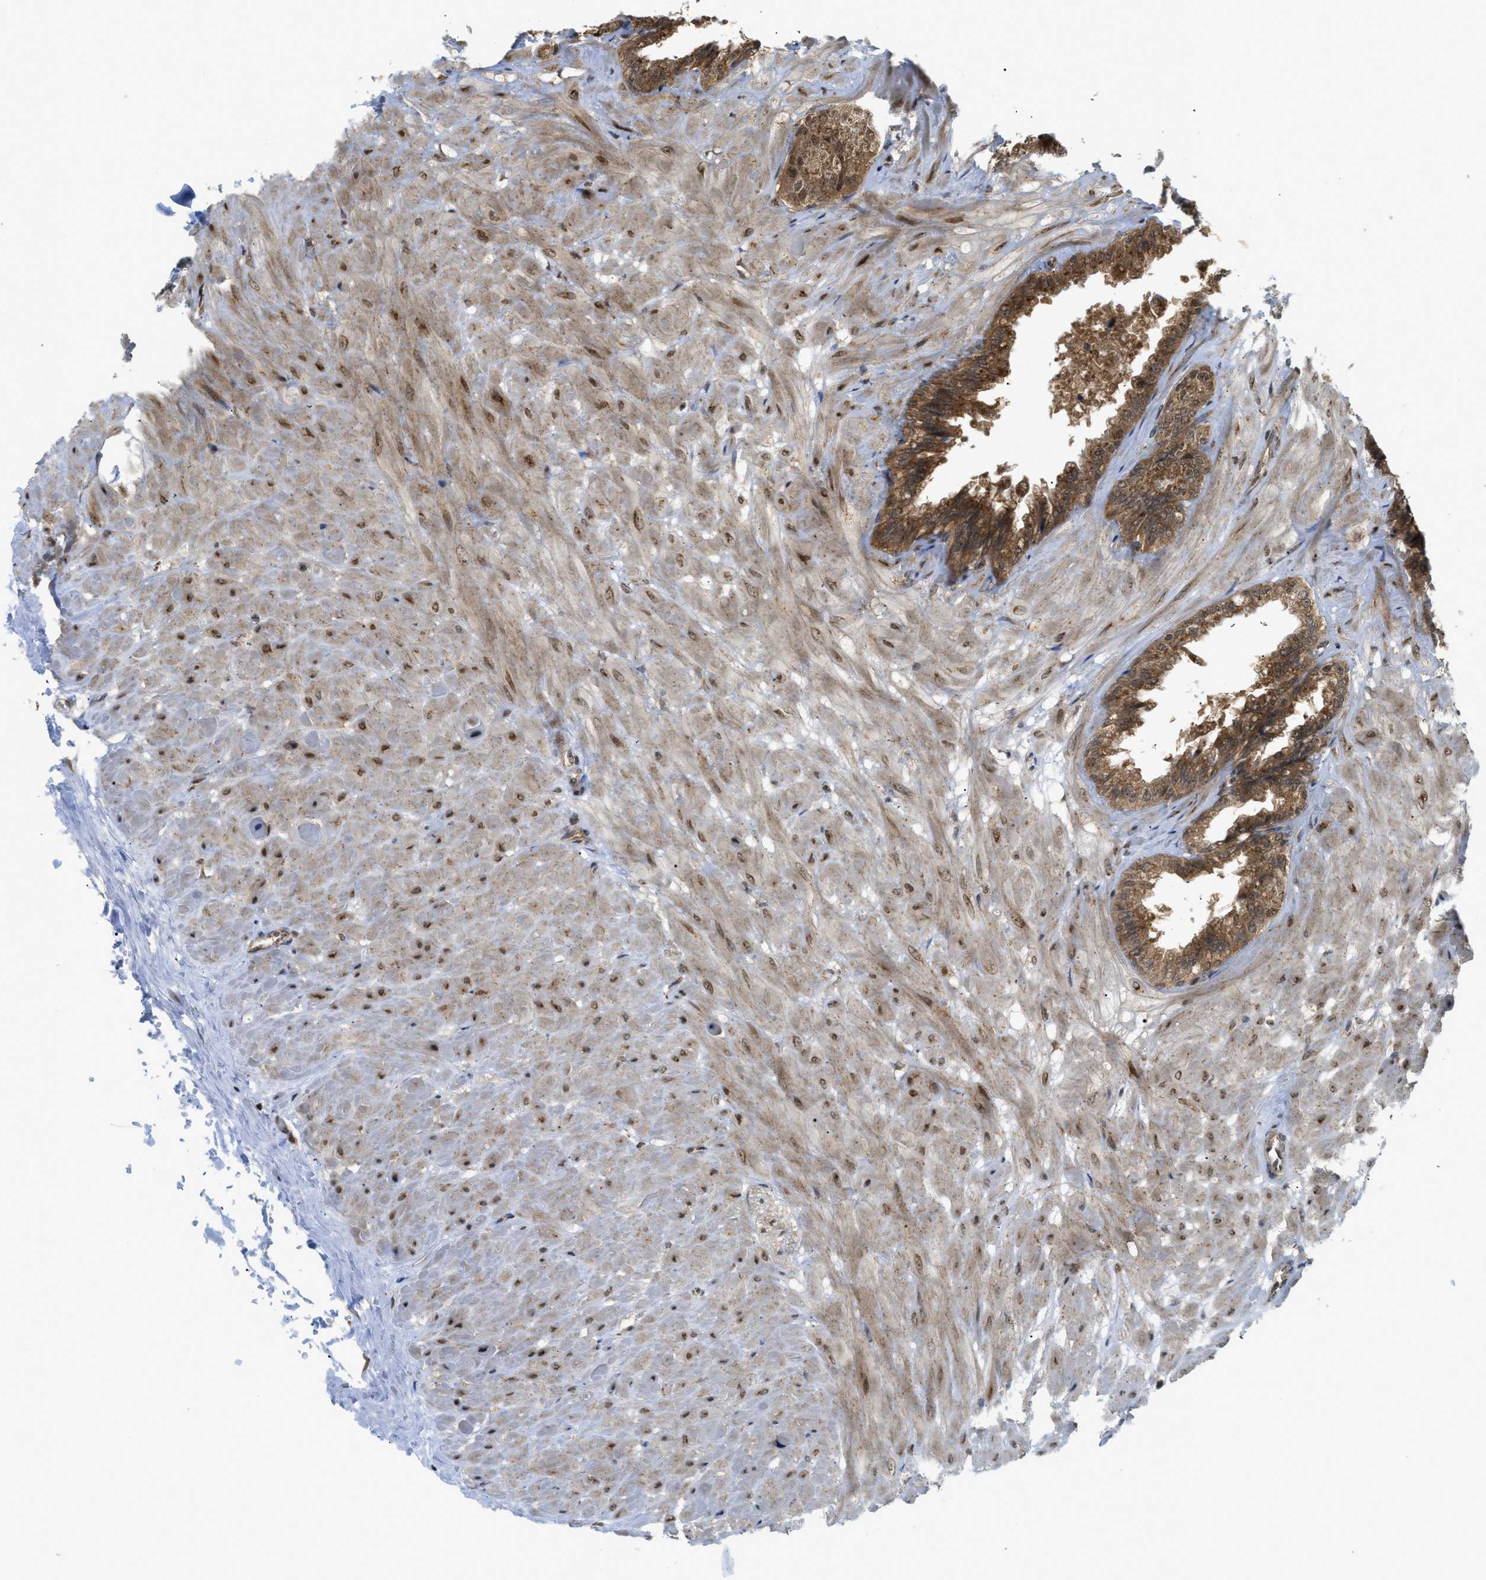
{"staining": {"intensity": "moderate", "quantity": ">75%", "location": "cytoplasmic/membranous,nuclear"}, "tissue": "seminal vesicle", "cell_type": "Glandular cells", "image_type": "normal", "snomed": [{"axis": "morphology", "description": "Normal tissue, NOS"}, {"axis": "topography", "description": "Seminal veicle"}], "caption": "A micrograph of human seminal vesicle stained for a protein displays moderate cytoplasmic/membranous,nuclear brown staining in glandular cells. (brown staining indicates protein expression, while blue staining denotes nuclei).", "gene": "TACC1", "patient": {"sex": "male", "age": 46}}